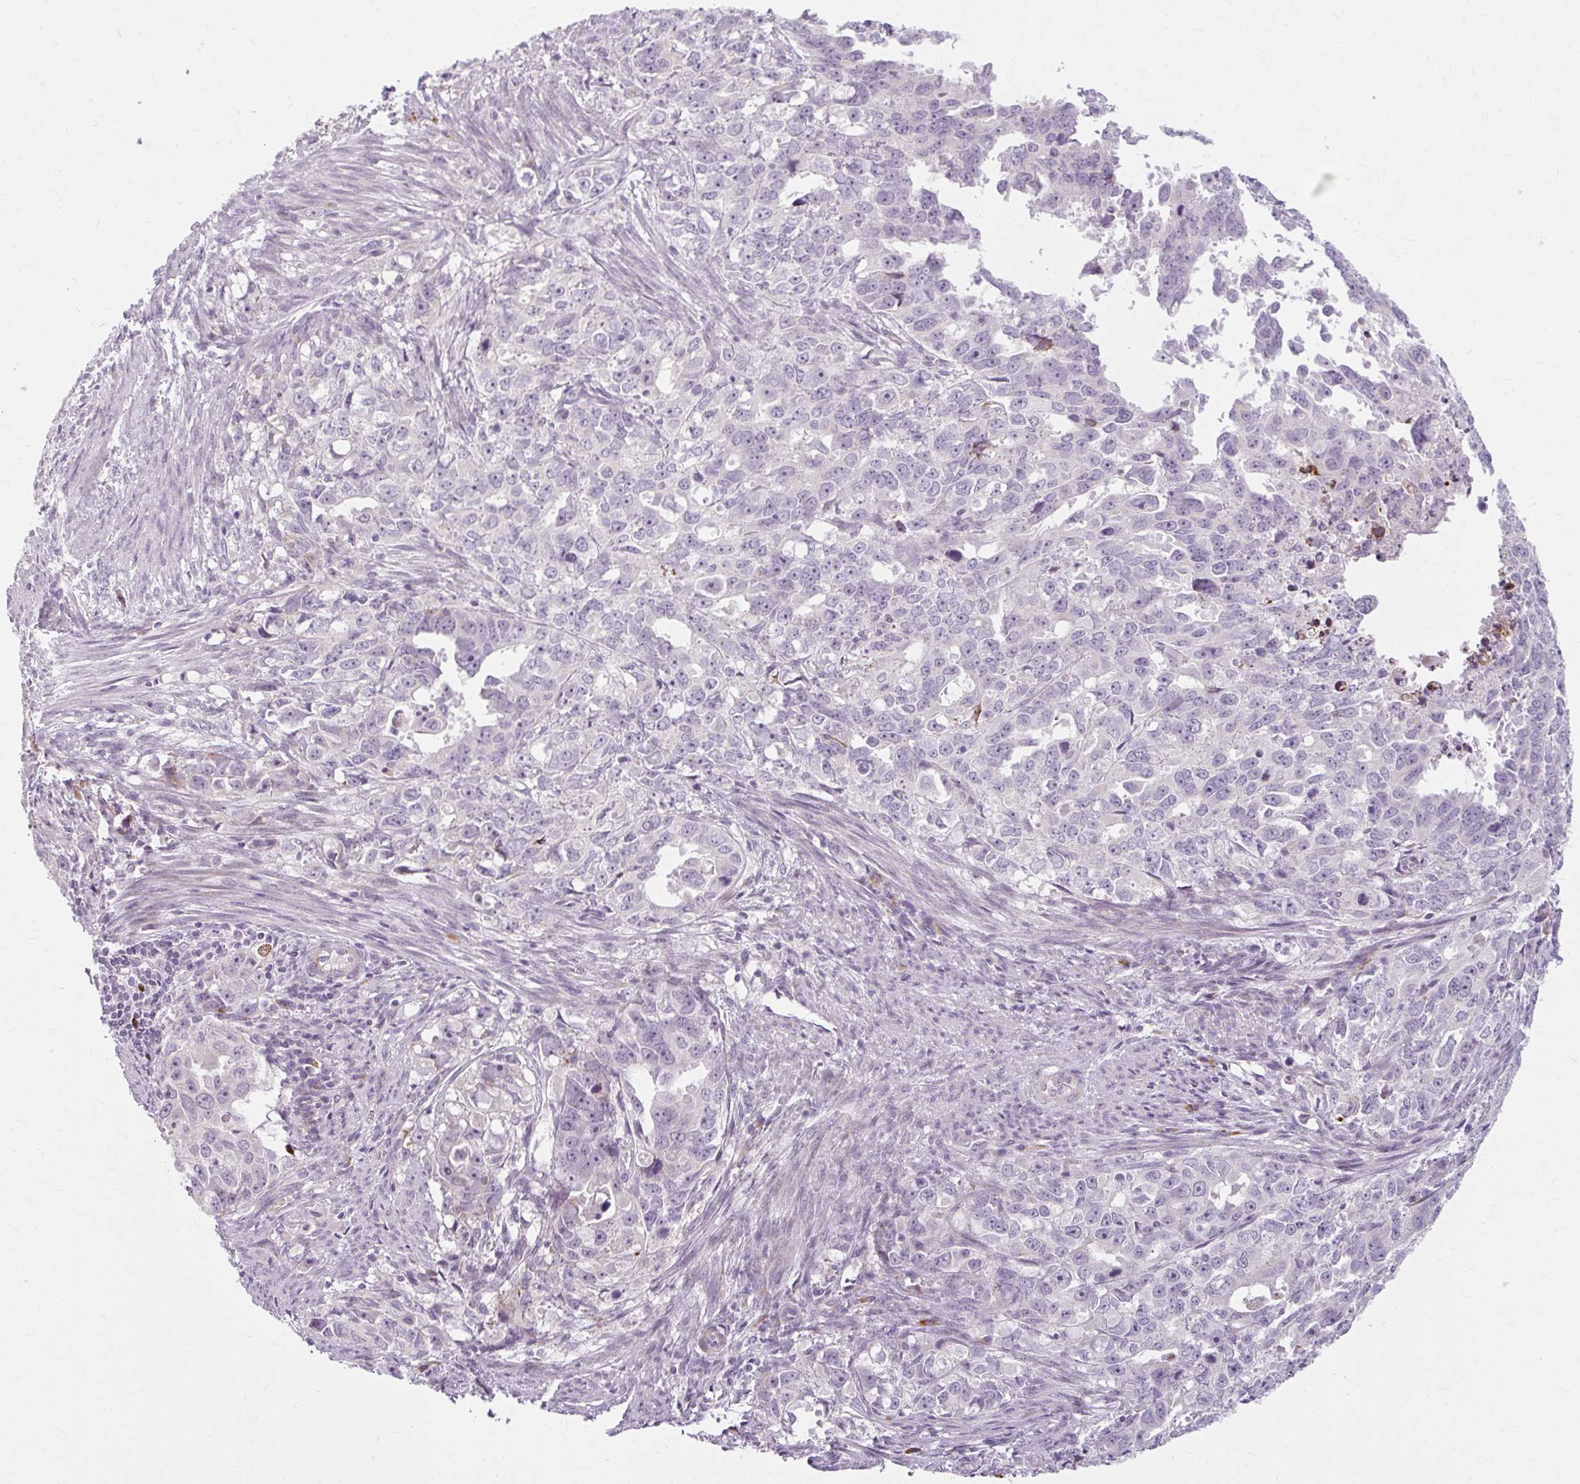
{"staining": {"intensity": "negative", "quantity": "none", "location": "none"}, "tissue": "endometrial cancer", "cell_type": "Tumor cells", "image_type": "cancer", "snomed": [{"axis": "morphology", "description": "Adenocarcinoma, NOS"}, {"axis": "topography", "description": "Endometrium"}], "caption": "This is a photomicrograph of immunohistochemistry (IHC) staining of endometrial adenocarcinoma, which shows no positivity in tumor cells. (Immunohistochemistry, brightfield microscopy, high magnification).", "gene": "ZFYVE26", "patient": {"sex": "female", "age": 65}}